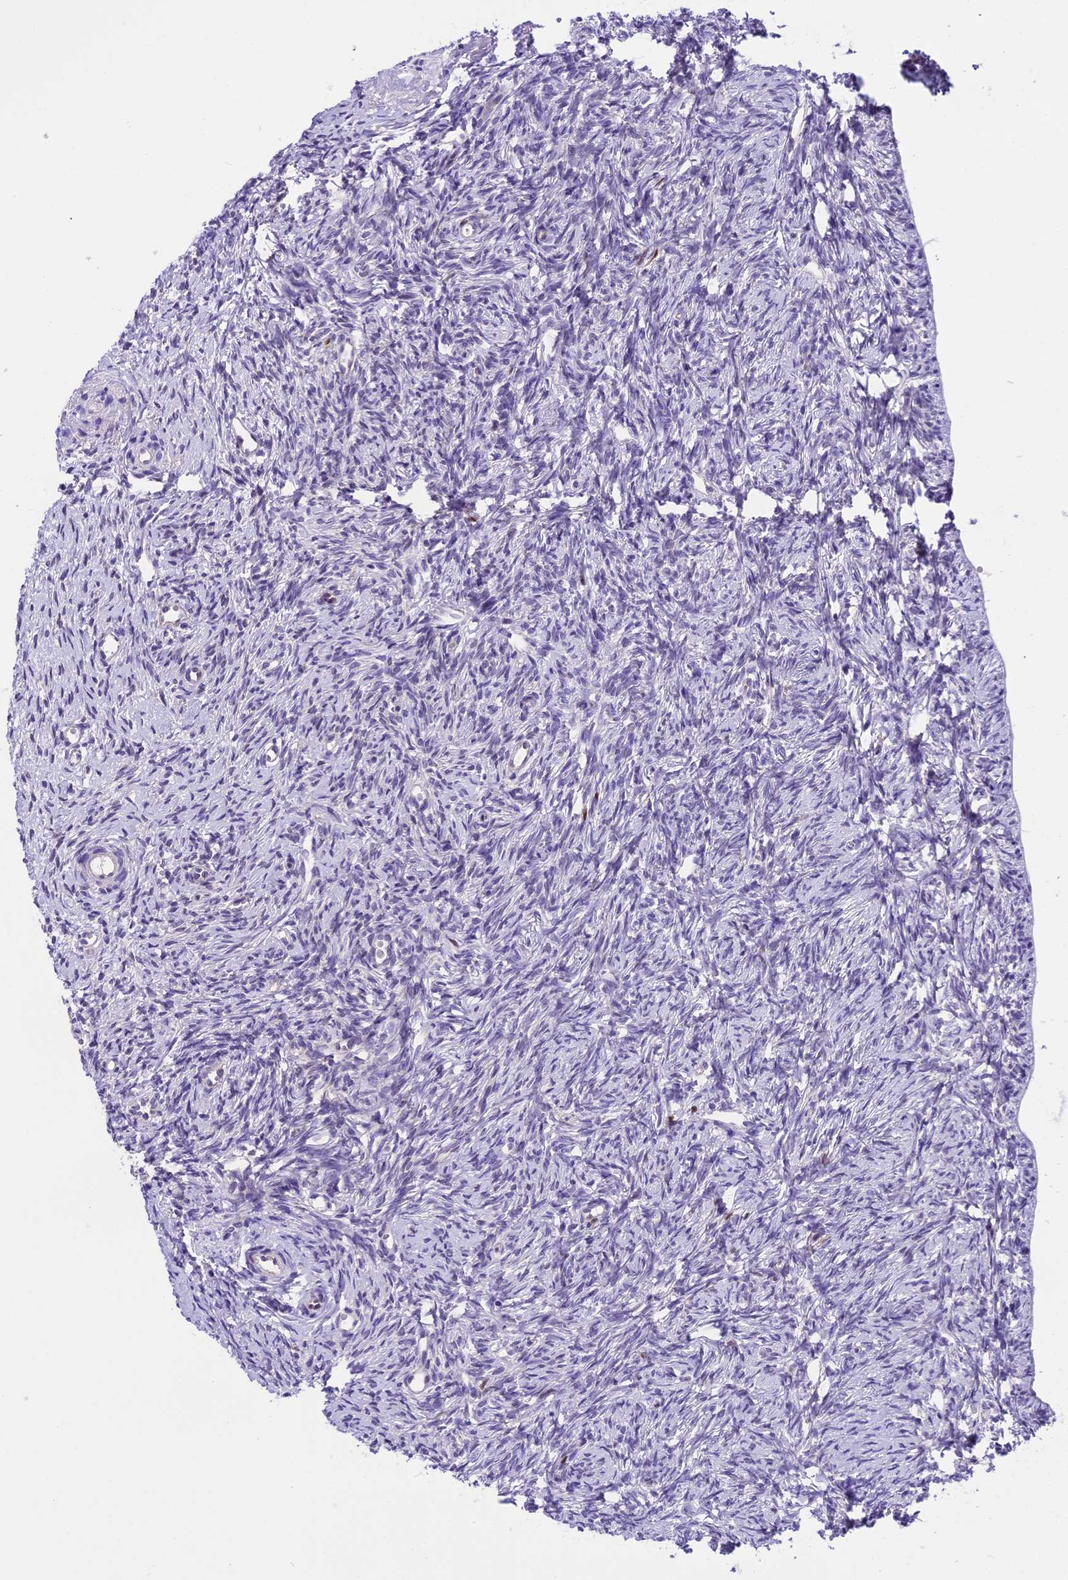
{"staining": {"intensity": "strong", "quantity": ">75%", "location": "cytoplasmic/membranous"}, "tissue": "ovary", "cell_type": "Follicle cells", "image_type": "normal", "snomed": [{"axis": "morphology", "description": "Normal tissue, NOS"}, {"axis": "topography", "description": "Ovary"}], "caption": "Human ovary stained for a protein (brown) exhibits strong cytoplasmic/membranous positive staining in approximately >75% of follicle cells.", "gene": "PRR15", "patient": {"sex": "female", "age": 51}}